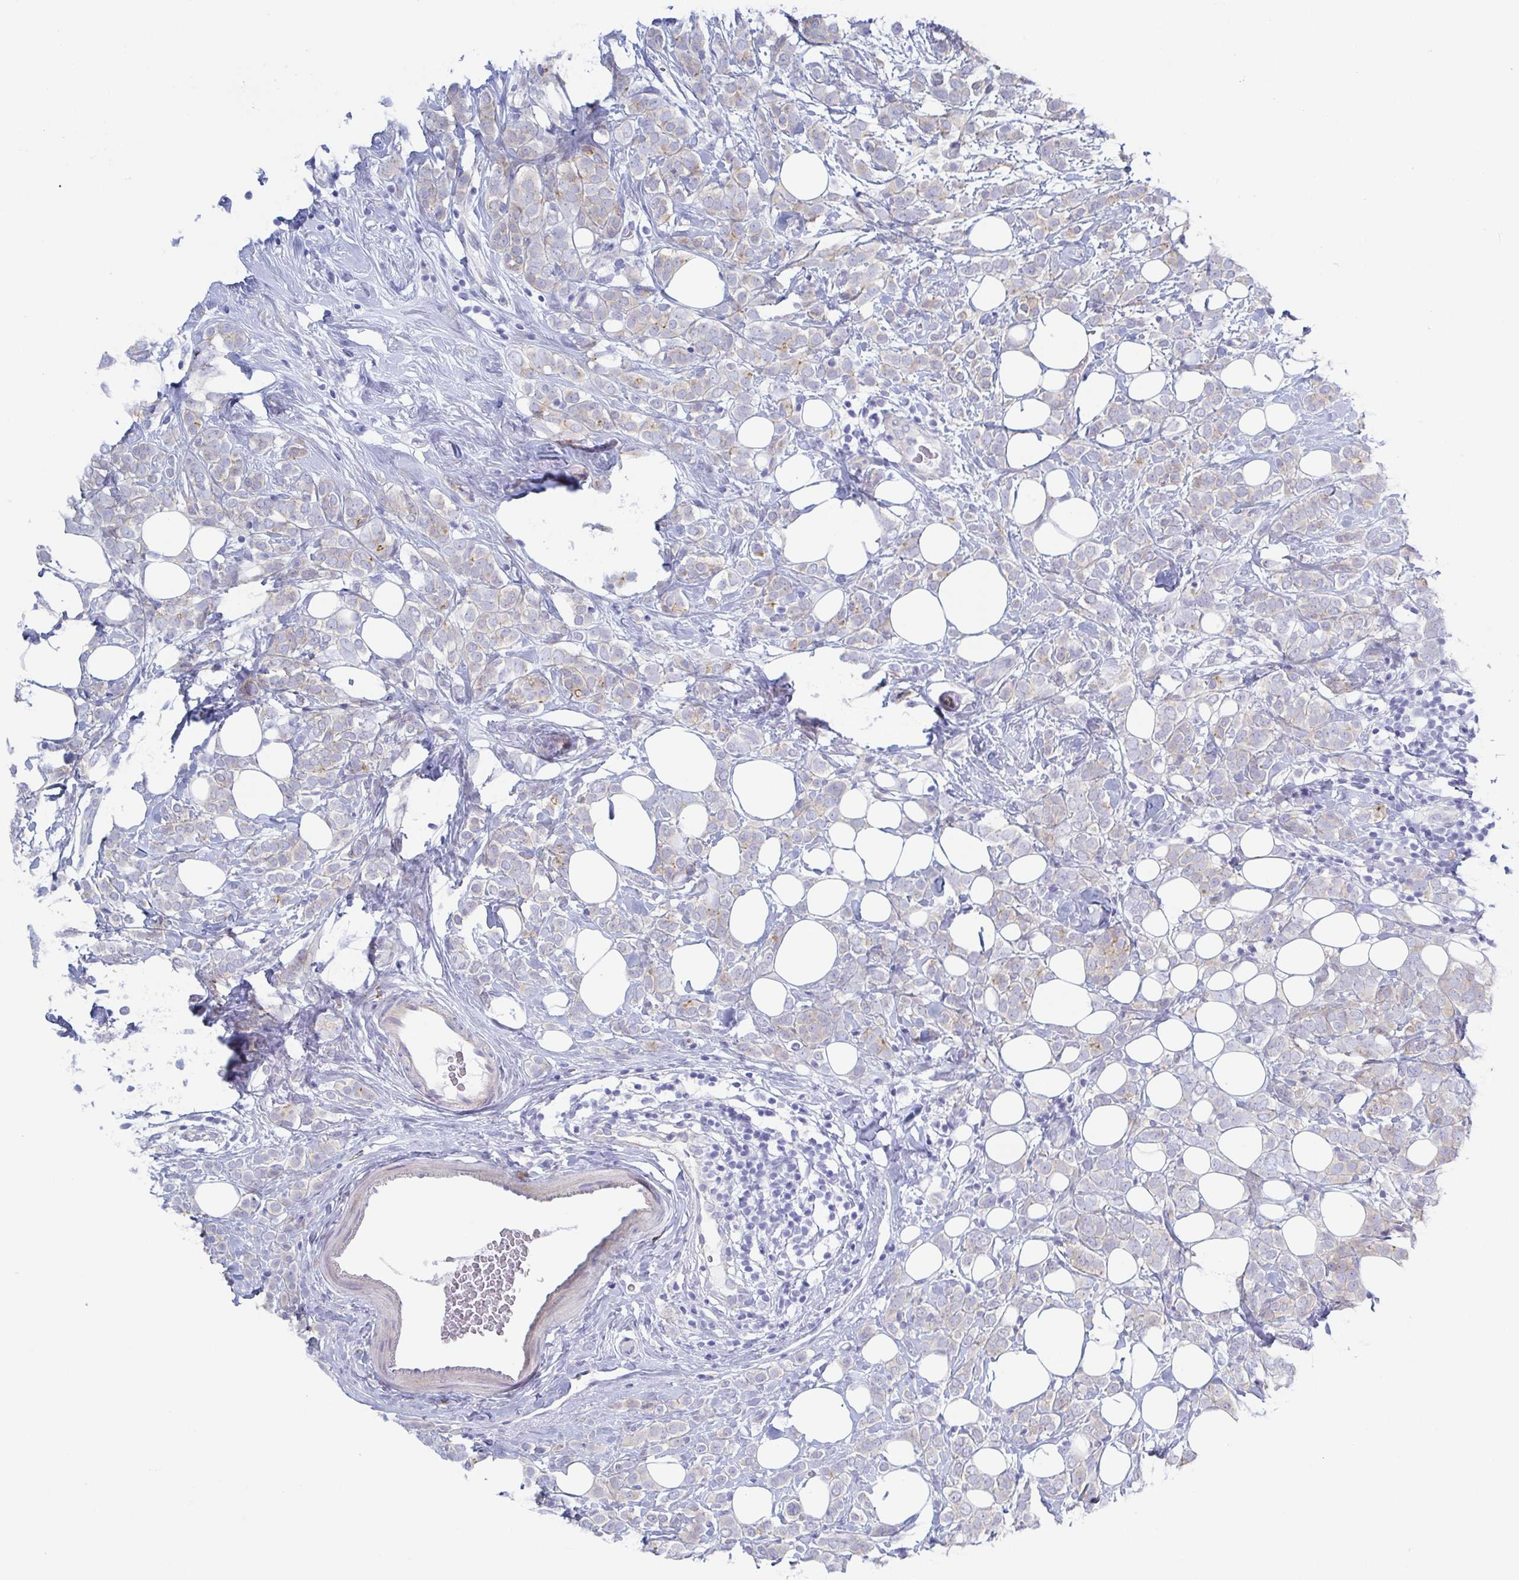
{"staining": {"intensity": "weak", "quantity": "<25%", "location": "cytoplasmic/membranous"}, "tissue": "breast cancer", "cell_type": "Tumor cells", "image_type": "cancer", "snomed": [{"axis": "morphology", "description": "Lobular carcinoma"}, {"axis": "topography", "description": "Breast"}], "caption": "A photomicrograph of human breast lobular carcinoma is negative for staining in tumor cells. (DAB (3,3'-diaminobenzidine) IHC visualized using brightfield microscopy, high magnification).", "gene": "DYNC1I1", "patient": {"sex": "female", "age": 49}}